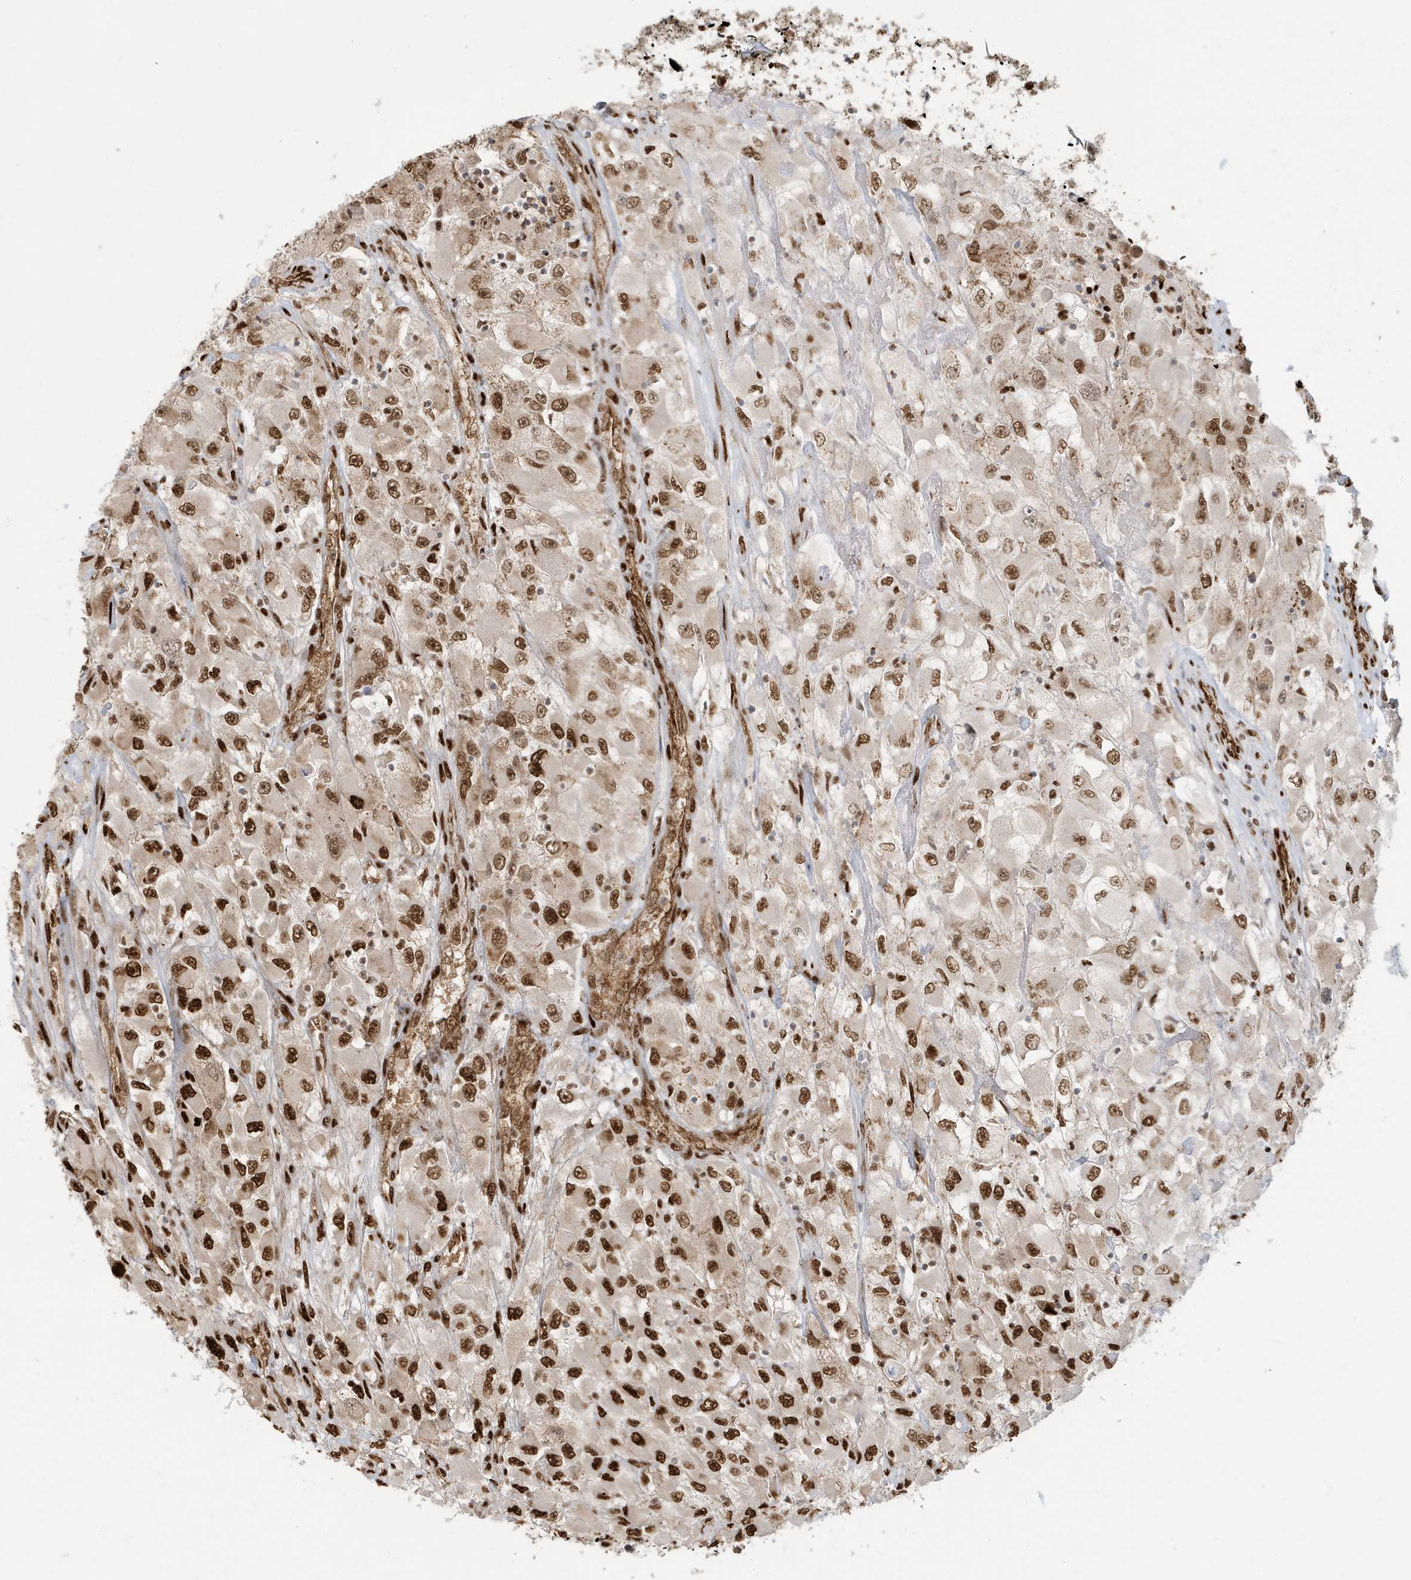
{"staining": {"intensity": "strong", "quantity": ">75%", "location": "nuclear"}, "tissue": "renal cancer", "cell_type": "Tumor cells", "image_type": "cancer", "snomed": [{"axis": "morphology", "description": "Adenocarcinoma, NOS"}, {"axis": "topography", "description": "Kidney"}], "caption": "Renal cancer (adenocarcinoma) was stained to show a protein in brown. There is high levels of strong nuclear staining in about >75% of tumor cells. Using DAB (brown) and hematoxylin (blue) stains, captured at high magnification using brightfield microscopy.", "gene": "CKS2", "patient": {"sex": "female", "age": 52}}